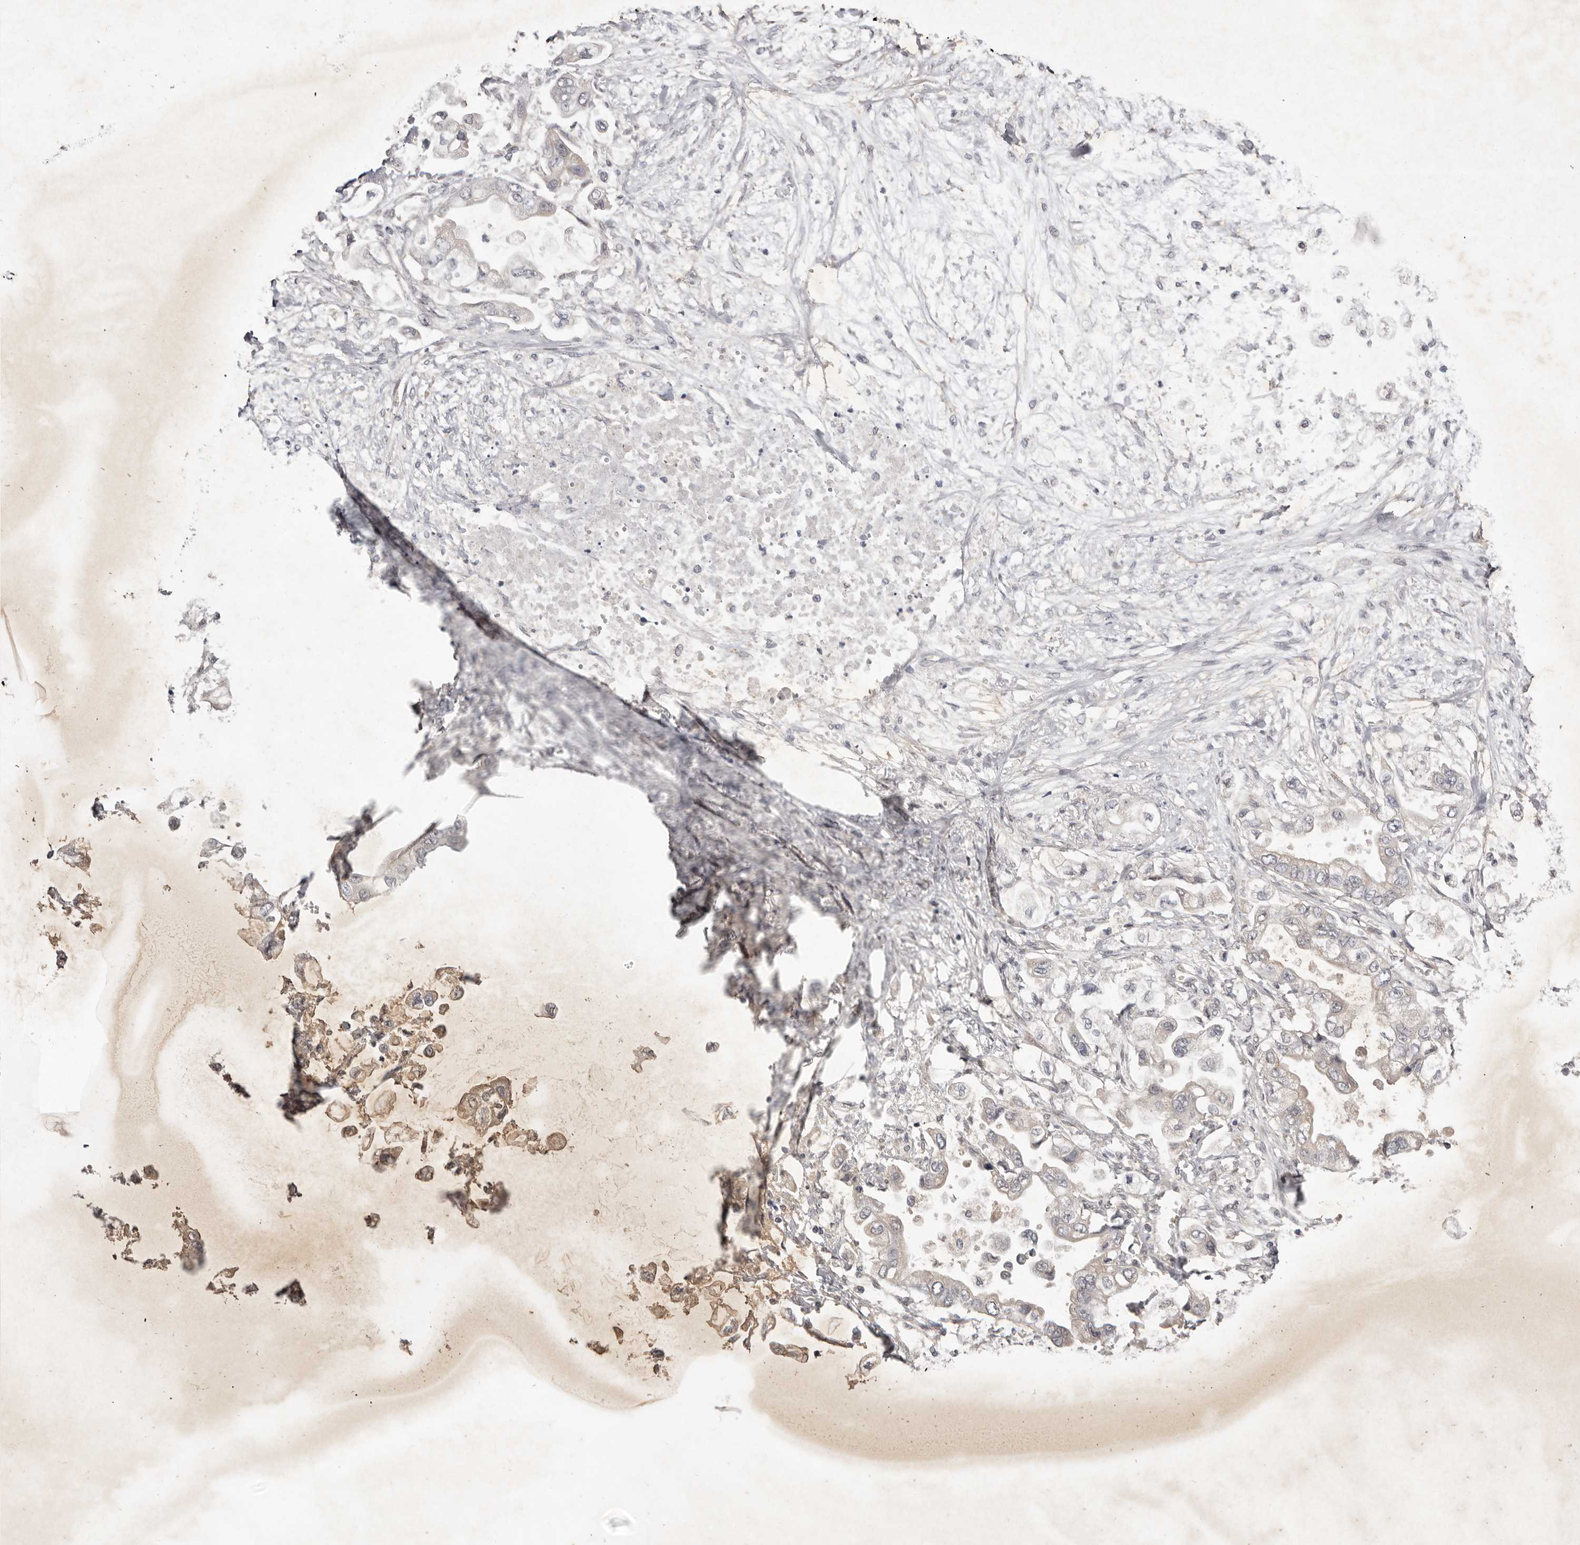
{"staining": {"intensity": "negative", "quantity": "none", "location": "none"}, "tissue": "stomach cancer", "cell_type": "Tumor cells", "image_type": "cancer", "snomed": [{"axis": "morphology", "description": "Adenocarcinoma, NOS"}, {"axis": "topography", "description": "Stomach"}], "caption": "Immunohistochemistry (IHC) histopathology image of stomach cancer (adenocarcinoma) stained for a protein (brown), which exhibits no positivity in tumor cells.", "gene": "NSUN4", "patient": {"sex": "male", "age": 62}}